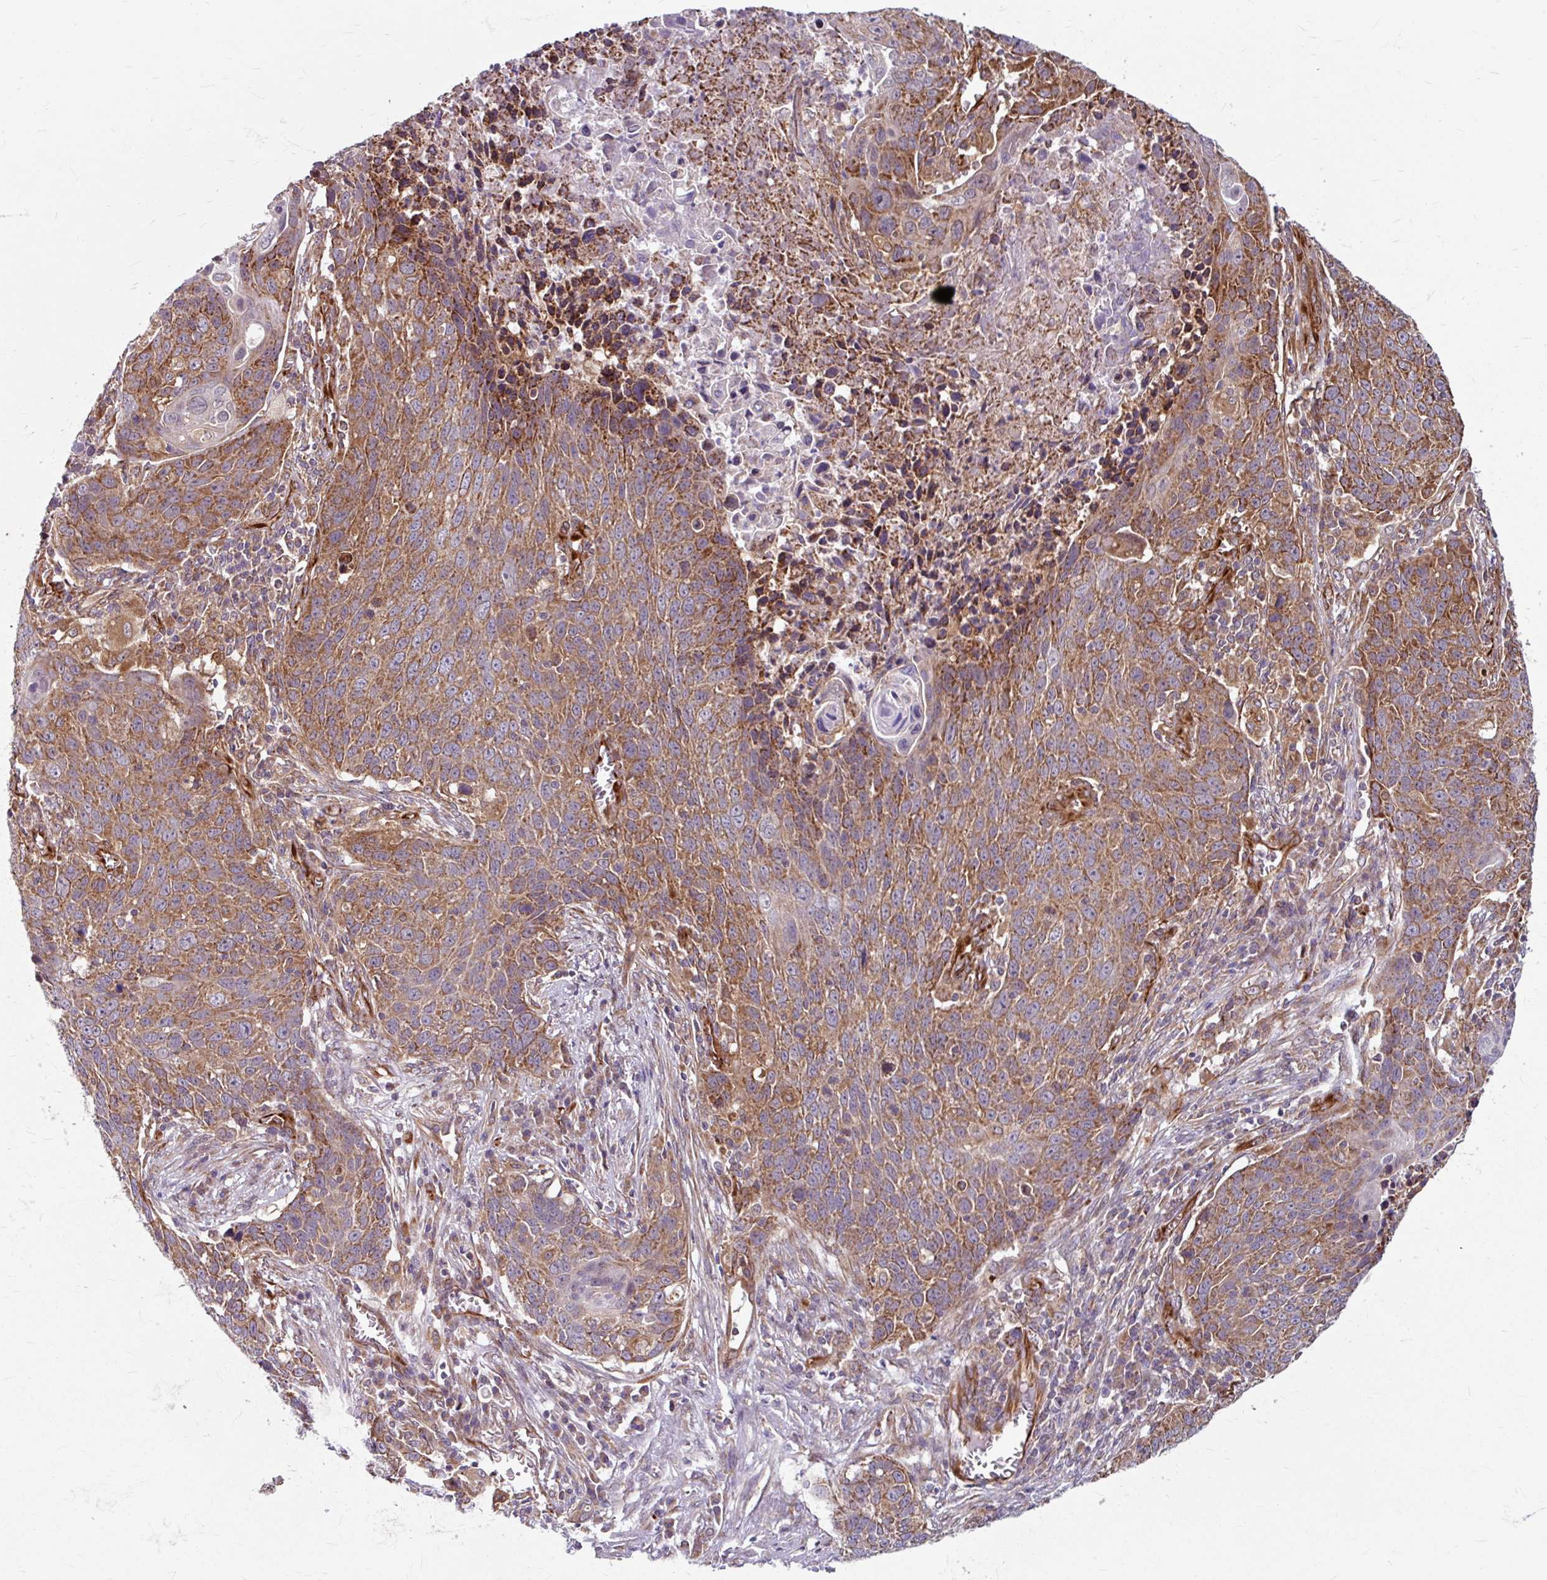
{"staining": {"intensity": "moderate", "quantity": ">75%", "location": "cytoplasmic/membranous"}, "tissue": "lung cancer", "cell_type": "Tumor cells", "image_type": "cancer", "snomed": [{"axis": "morphology", "description": "Squamous cell carcinoma, NOS"}, {"axis": "topography", "description": "Lung"}], "caption": "Immunohistochemistry photomicrograph of lung squamous cell carcinoma stained for a protein (brown), which displays medium levels of moderate cytoplasmic/membranous staining in about >75% of tumor cells.", "gene": "DAAM2", "patient": {"sex": "male", "age": 78}}